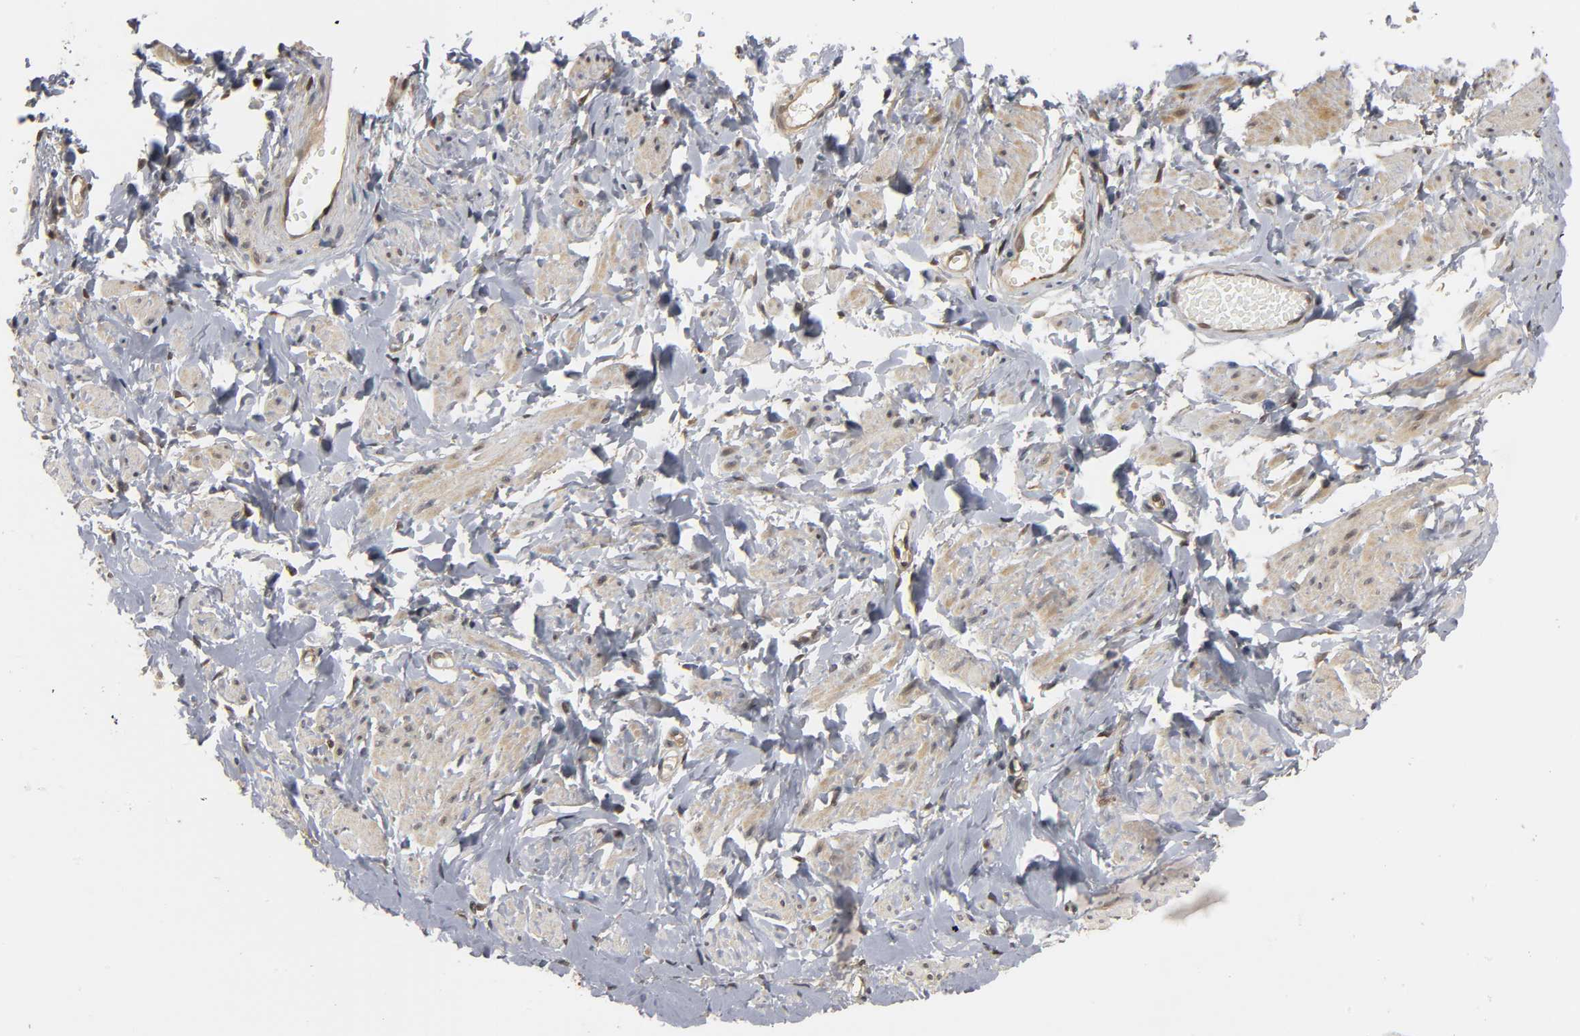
{"staining": {"intensity": "moderate", "quantity": "<25%", "location": "cytoplasmic/membranous,nuclear"}, "tissue": "vagina", "cell_type": "Squamous epithelial cells", "image_type": "normal", "snomed": [{"axis": "morphology", "description": "Normal tissue, NOS"}, {"axis": "topography", "description": "Vagina"}], "caption": "Benign vagina reveals moderate cytoplasmic/membranous,nuclear expression in about <25% of squamous epithelial cells.", "gene": "PARK7", "patient": {"sex": "female", "age": 55}}